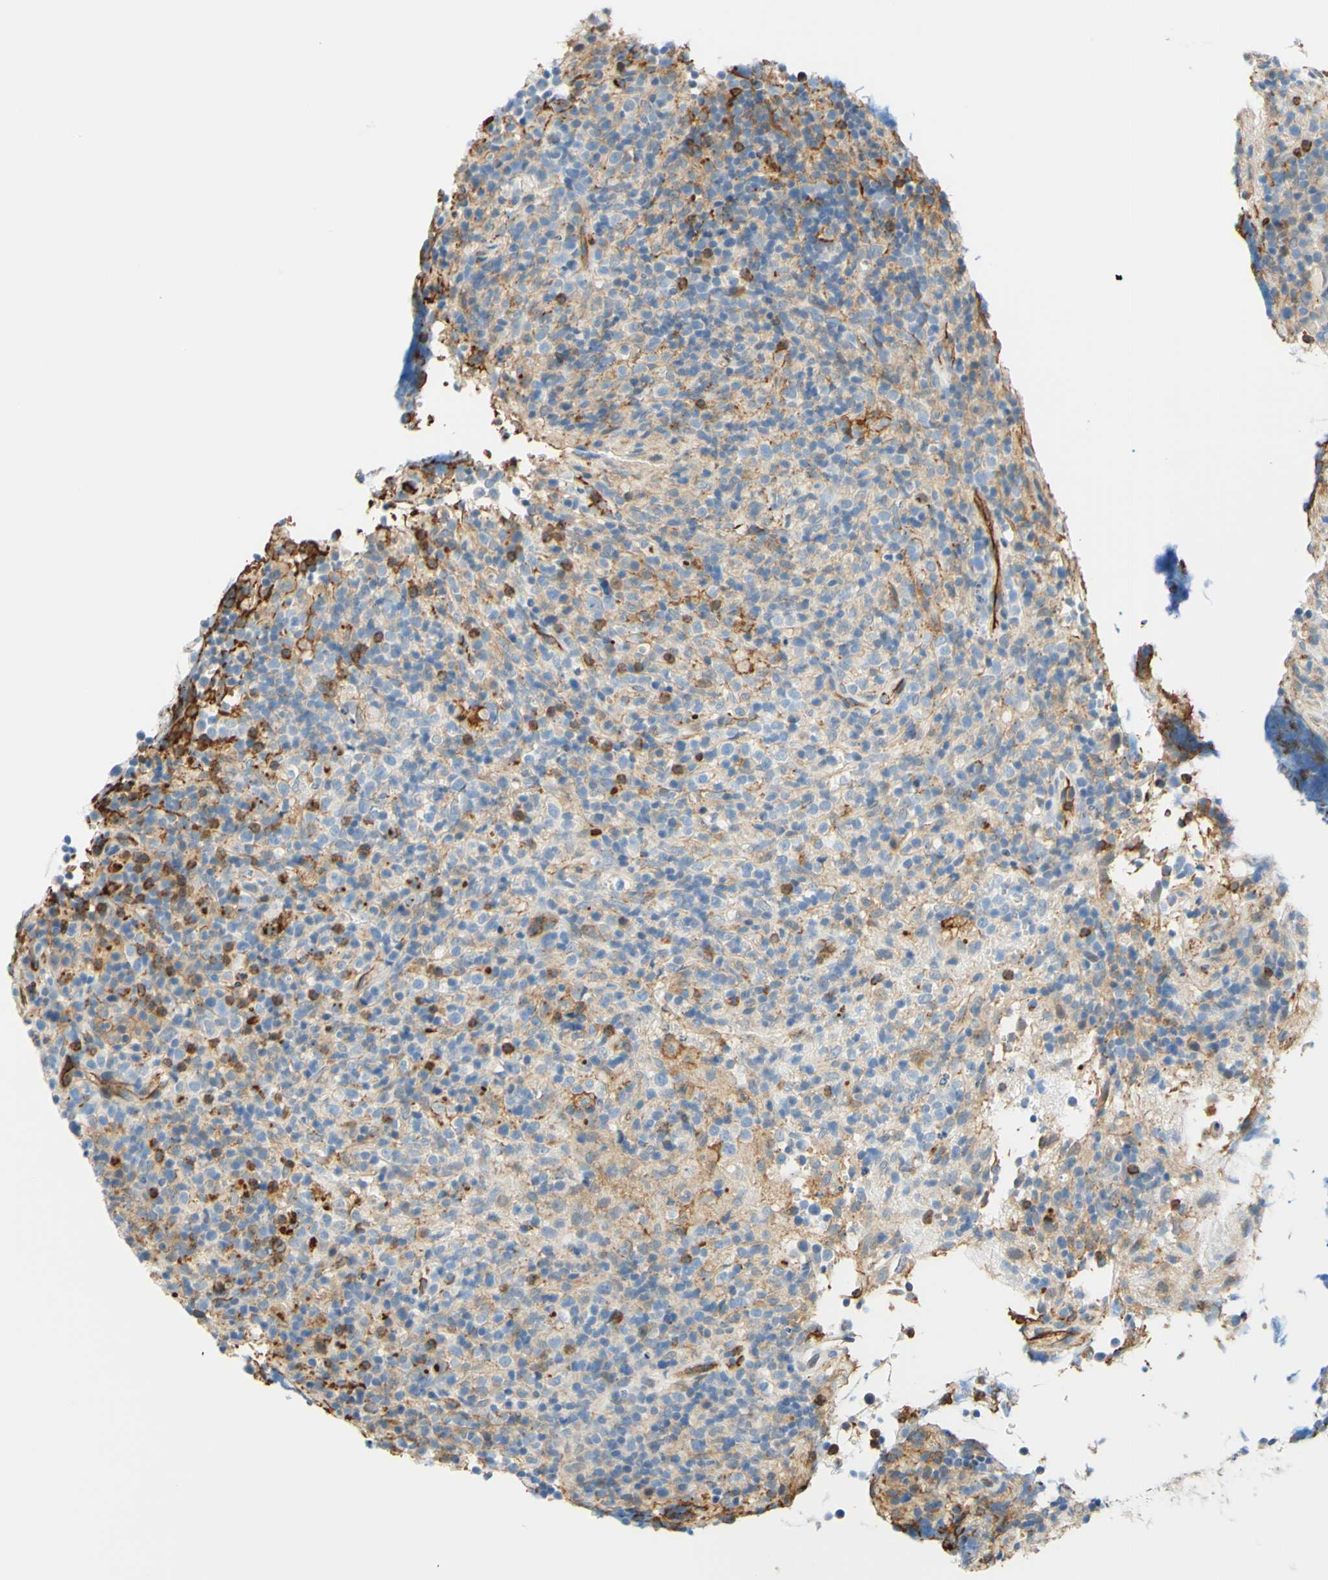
{"staining": {"intensity": "negative", "quantity": "none", "location": "none"}, "tissue": "lymphoma", "cell_type": "Tumor cells", "image_type": "cancer", "snomed": [{"axis": "morphology", "description": "Malignant lymphoma, non-Hodgkin's type, High grade"}, {"axis": "topography", "description": "Lymph node"}], "caption": "IHC histopathology image of human high-grade malignant lymphoma, non-Hodgkin's type stained for a protein (brown), which reveals no staining in tumor cells.", "gene": "TREM2", "patient": {"sex": "female", "age": 76}}